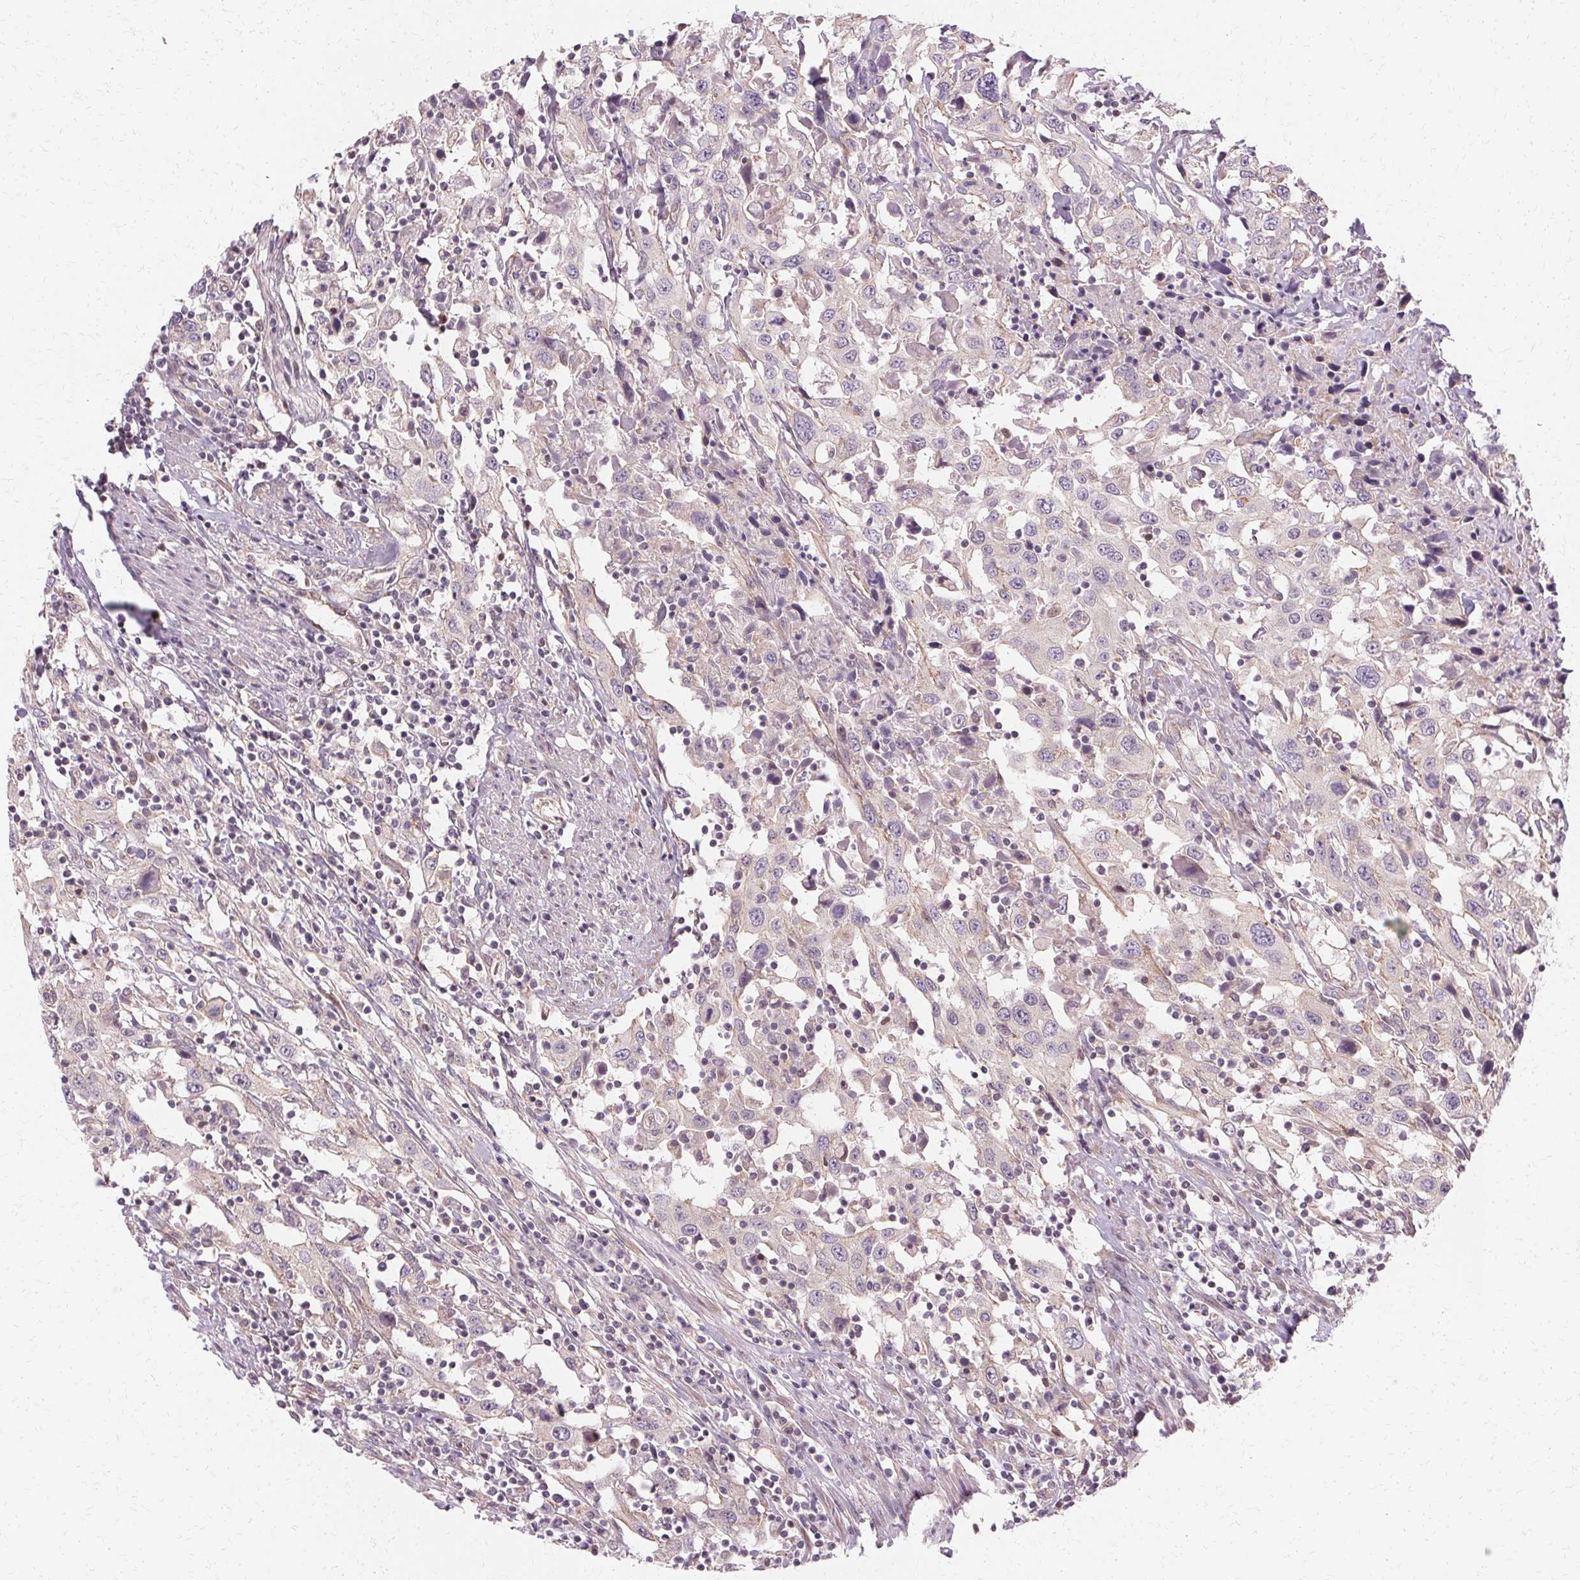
{"staining": {"intensity": "negative", "quantity": "none", "location": "none"}, "tissue": "urothelial cancer", "cell_type": "Tumor cells", "image_type": "cancer", "snomed": [{"axis": "morphology", "description": "Urothelial carcinoma, High grade"}, {"axis": "topography", "description": "Urinary bladder"}], "caption": "This is an immunohistochemistry (IHC) image of human urothelial carcinoma (high-grade). There is no expression in tumor cells.", "gene": "USP8", "patient": {"sex": "male", "age": 61}}